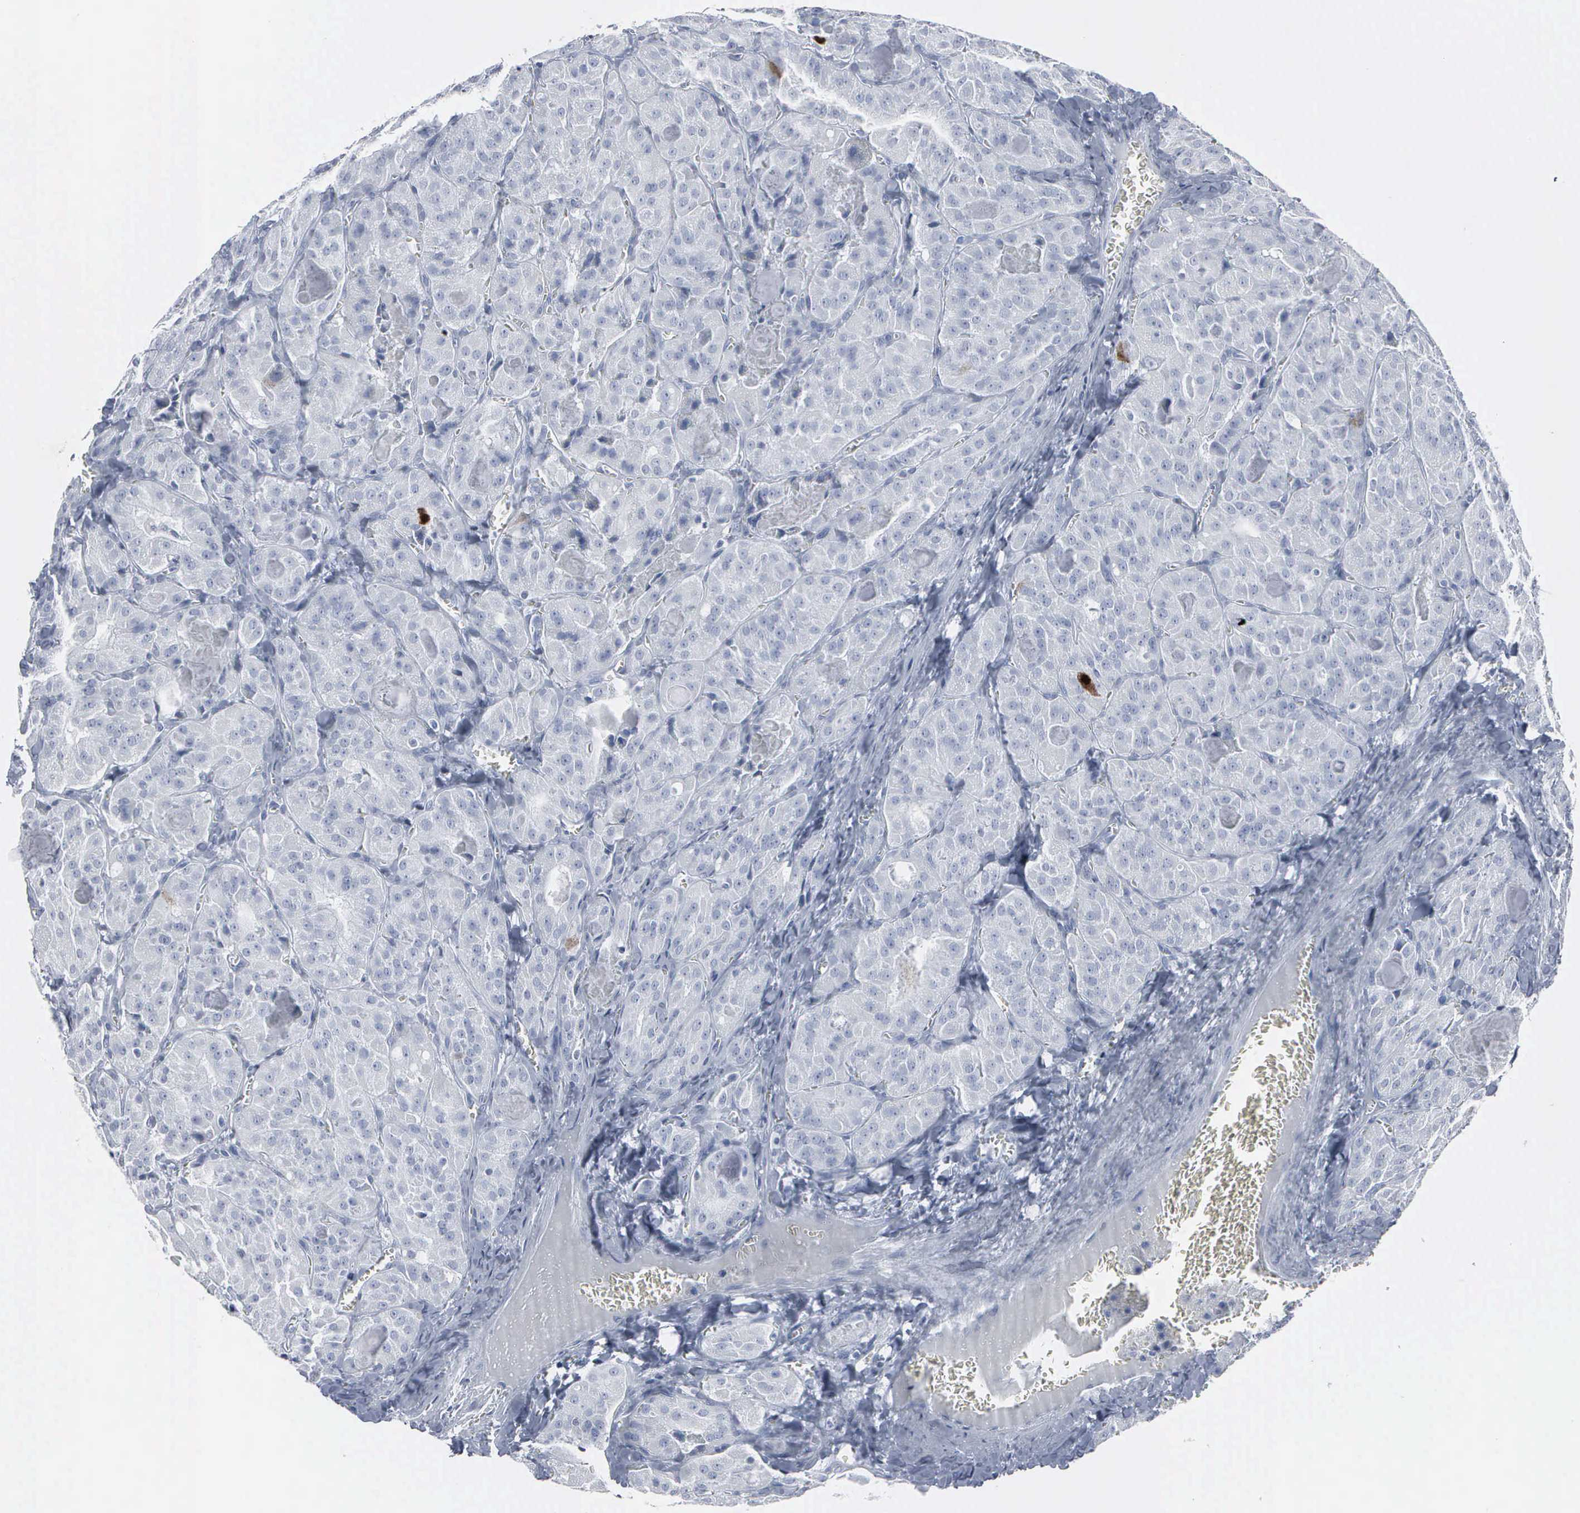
{"staining": {"intensity": "weak", "quantity": "<25%", "location": "nuclear"}, "tissue": "thyroid cancer", "cell_type": "Tumor cells", "image_type": "cancer", "snomed": [{"axis": "morphology", "description": "Carcinoma, NOS"}, {"axis": "topography", "description": "Thyroid gland"}], "caption": "The micrograph exhibits no significant staining in tumor cells of thyroid carcinoma.", "gene": "CCNB1", "patient": {"sex": "male", "age": 76}}